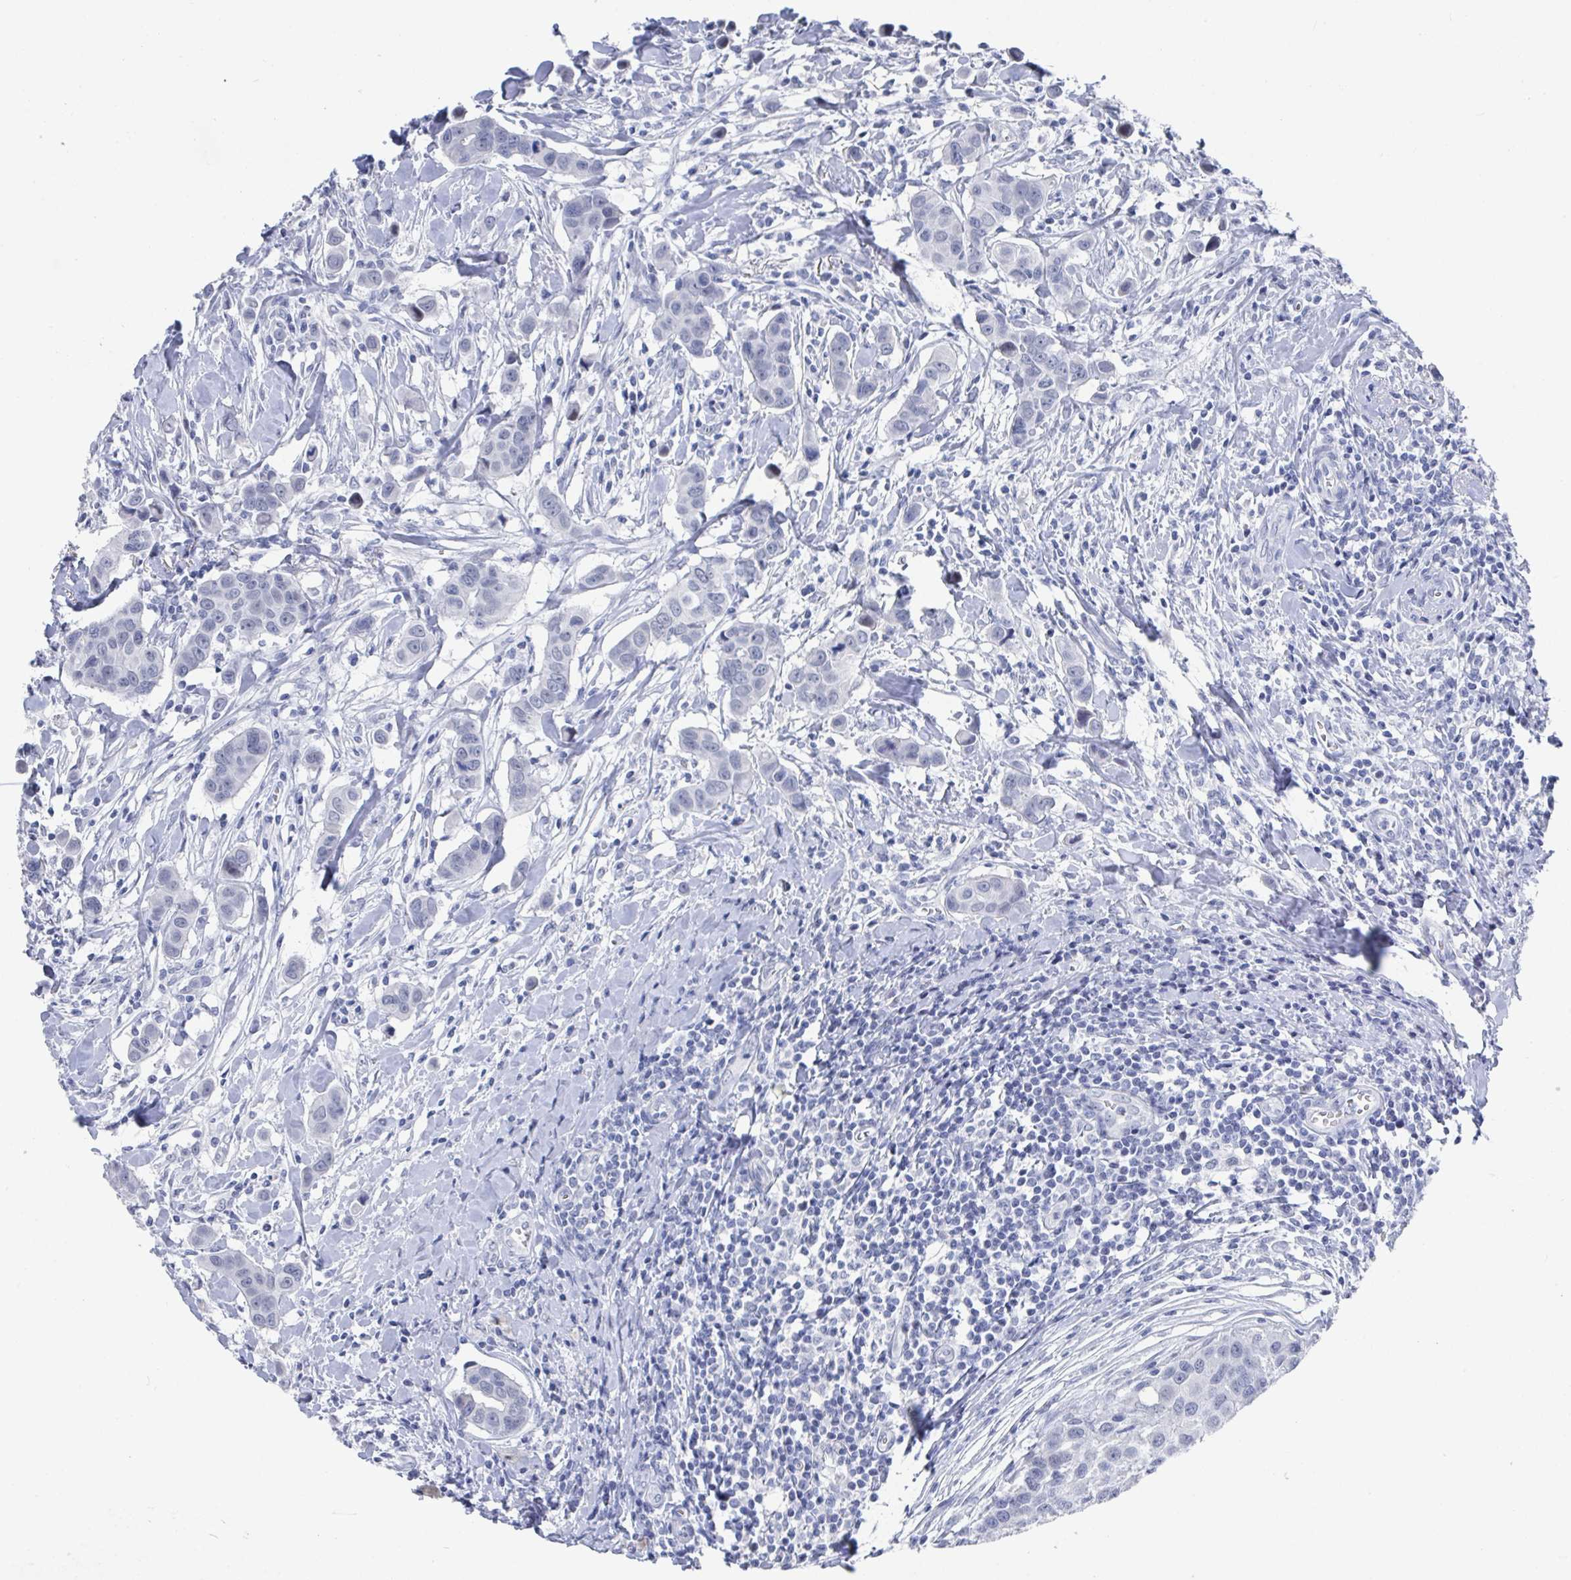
{"staining": {"intensity": "negative", "quantity": "none", "location": "none"}, "tissue": "breast cancer", "cell_type": "Tumor cells", "image_type": "cancer", "snomed": [{"axis": "morphology", "description": "Duct carcinoma"}, {"axis": "topography", "description": "Breast"}], "caption": "Human breast intraductal carcinoma stained for a protein using immunohistochemistry demonstrates no positivity in tumor cells.", "gene": "CAMKV", "patient": {"sex": "female", "age": 24}}